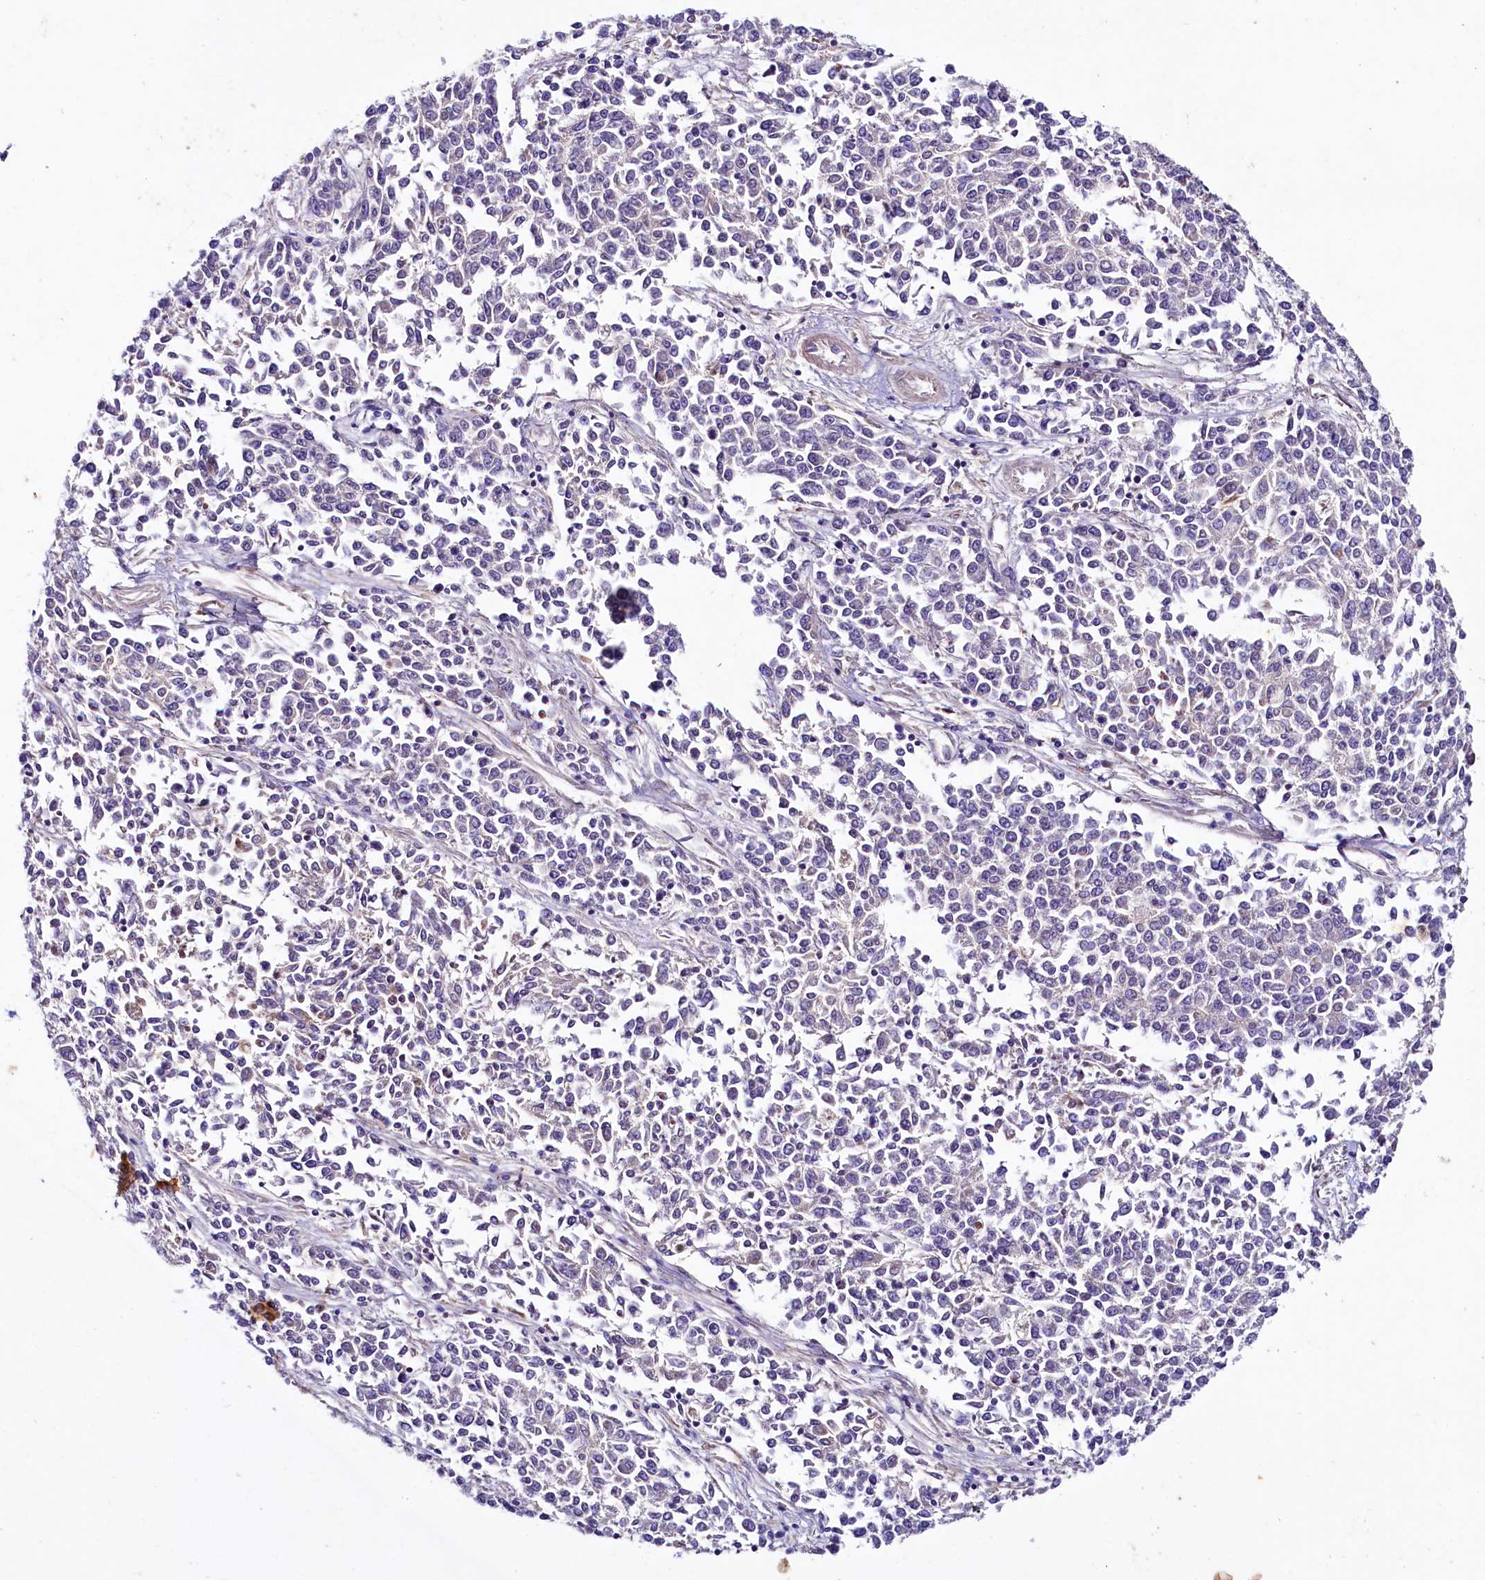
{"staining": {"intensity": "negative", "quantity": "none", "location": "none"}, "tissue": "endometrial cancer", "cell_type": "Tumor cells", "image_type": "cancer", "snomed": [{"axis": "morphology", "description": "Adenocarcinoma, NOS"}, {"axis": "topography", "description": "Endometrium"}], "caption": "High magnification brightfield microscopy of adenocarcinoma (endometrial) stained with DAB (brown) and counterstained with hematoxylin (blue): tumor cells show no significant positivity.", "gene": "SACM1L", "patient": {"sex": "female", "age": 50}}